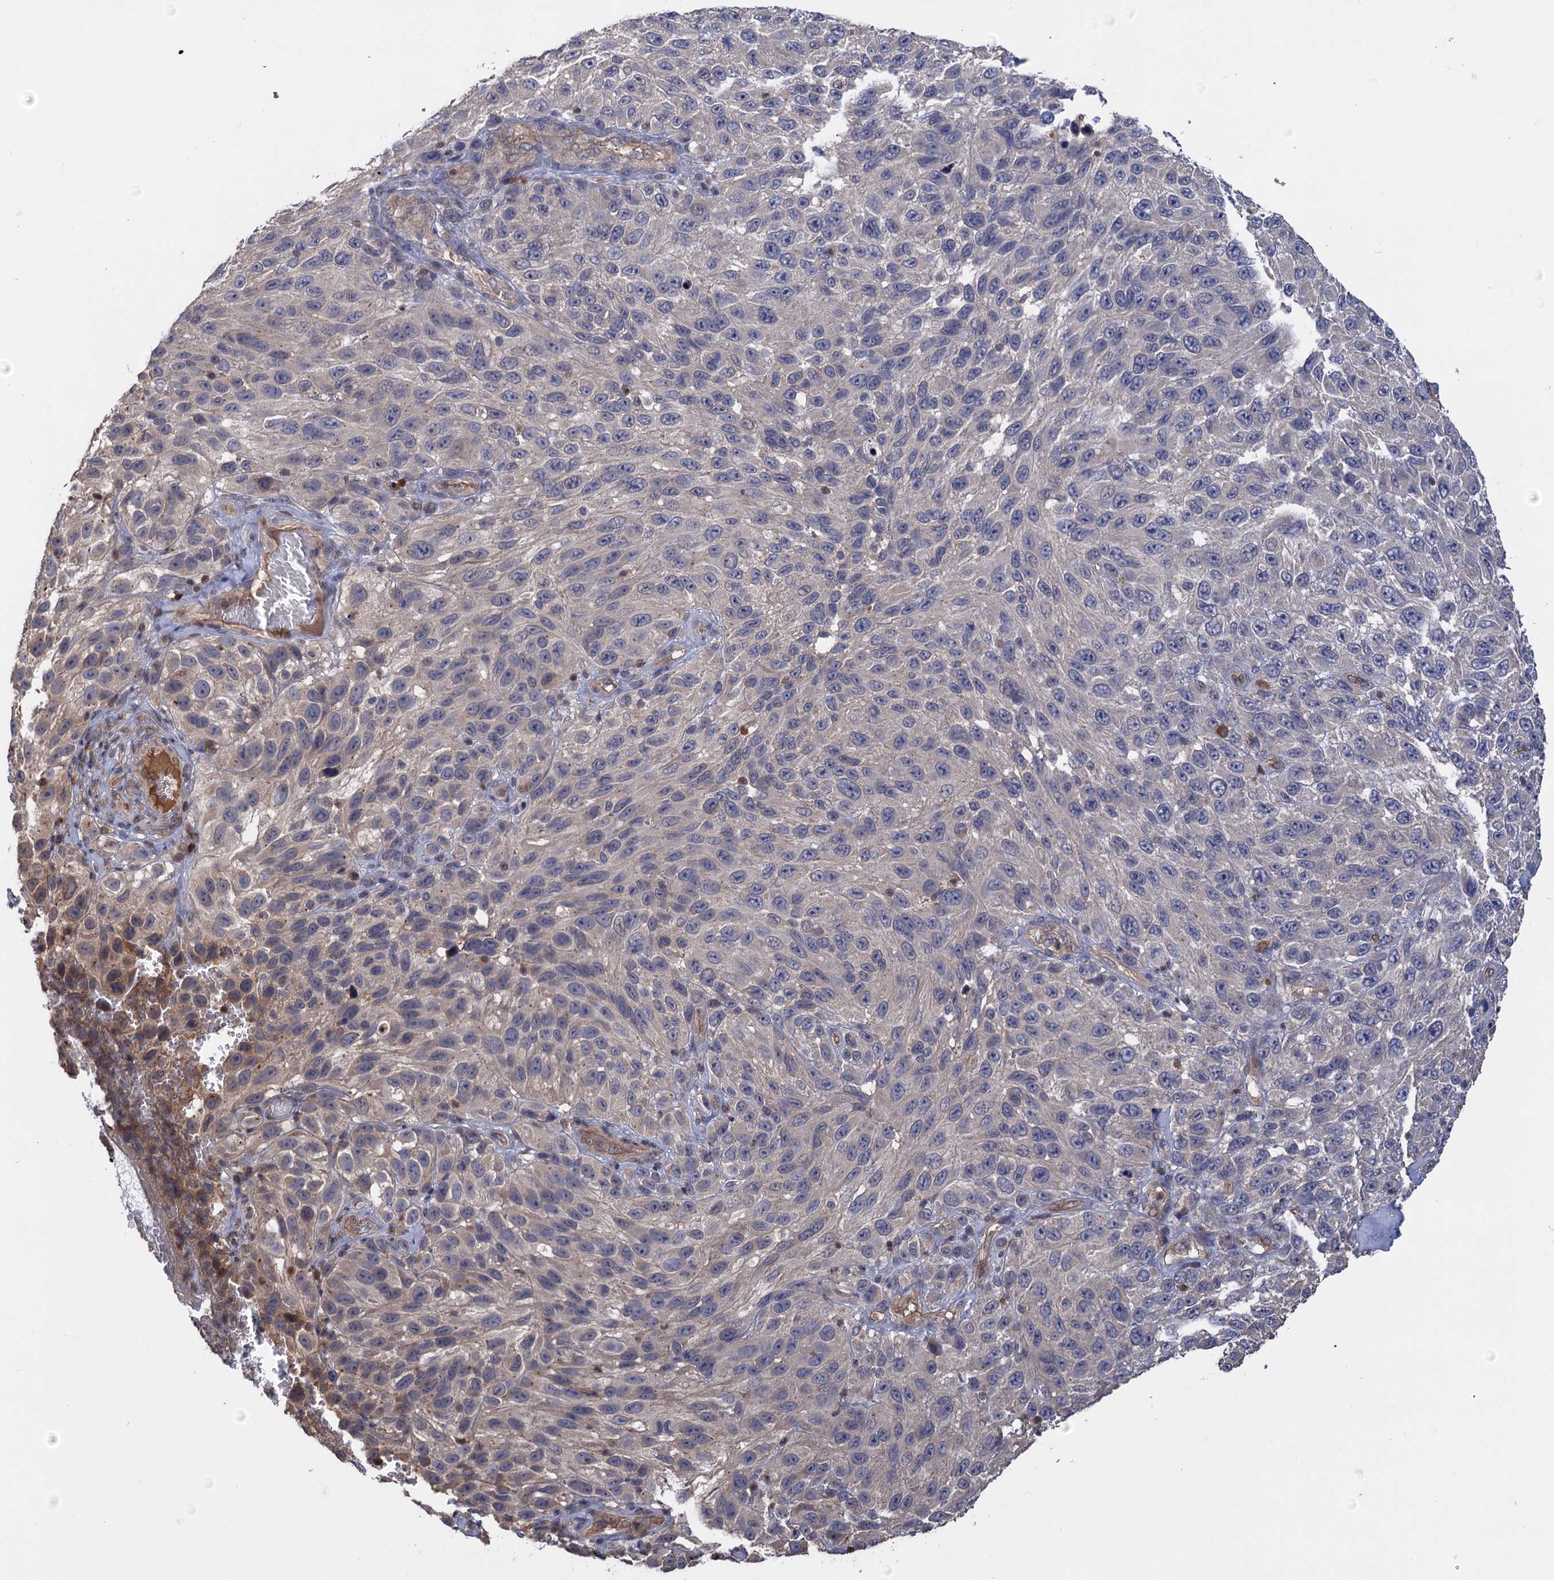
{"staining": {"intensity": "negative", "quantity": "none", "location": "none"}, "tissue": "melanoma", "cell_type": "Tumor cells", "image_type": "cancer", "snomed": [{"axis": "morphology", "description": "Malignant melanoma, NOS"}, {"axis": "topography", "description": "Skin"}], "caption": "Immunohistochemistry of malignant melanoma shows no expression in tumor cells.", "gene": "DGKA", "patient": {"sex": "female", "age": 96}}